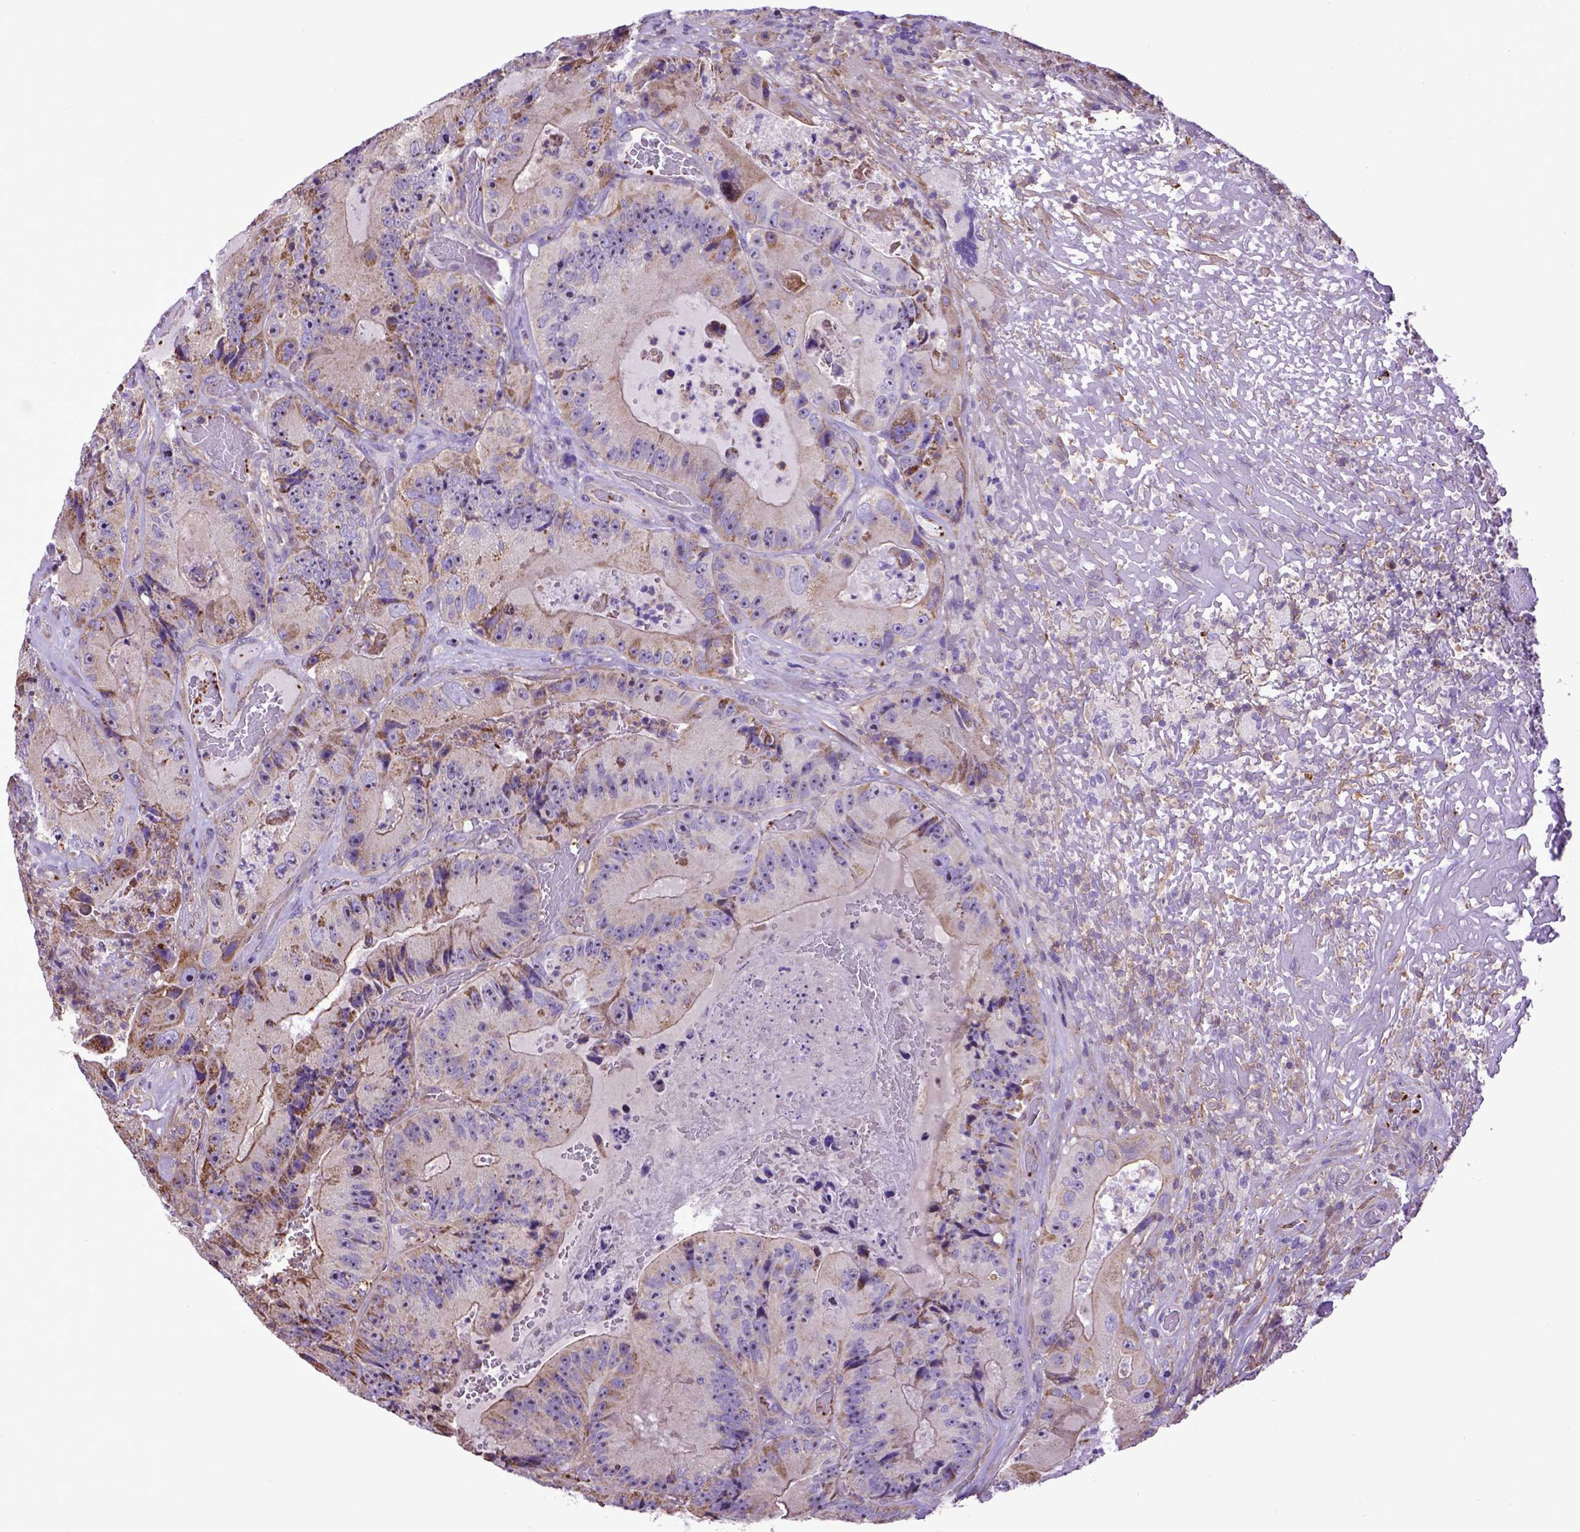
{"staining": {"intensity": "weak", "quantity": "25%-75%", "location": "cytoplasmic/membranous"}, "tissue": "colorectal cancer", "cell_type": "Tumor cells", "image_type": "cancer", "snomed": [{"axis": "morphology", "description": "Adenocarcinoma, NOS"}, {"axis": "topography", "description": "Colon"}], "caption": "Colorectal cancer was stained to show a protein in brown. There is low levels of weak cytoplasmic/membranous expression in approximately 25%-75% of tumor cells.", "gene": "ASAH2", "patient": {"sex": "female", "age": 86}}